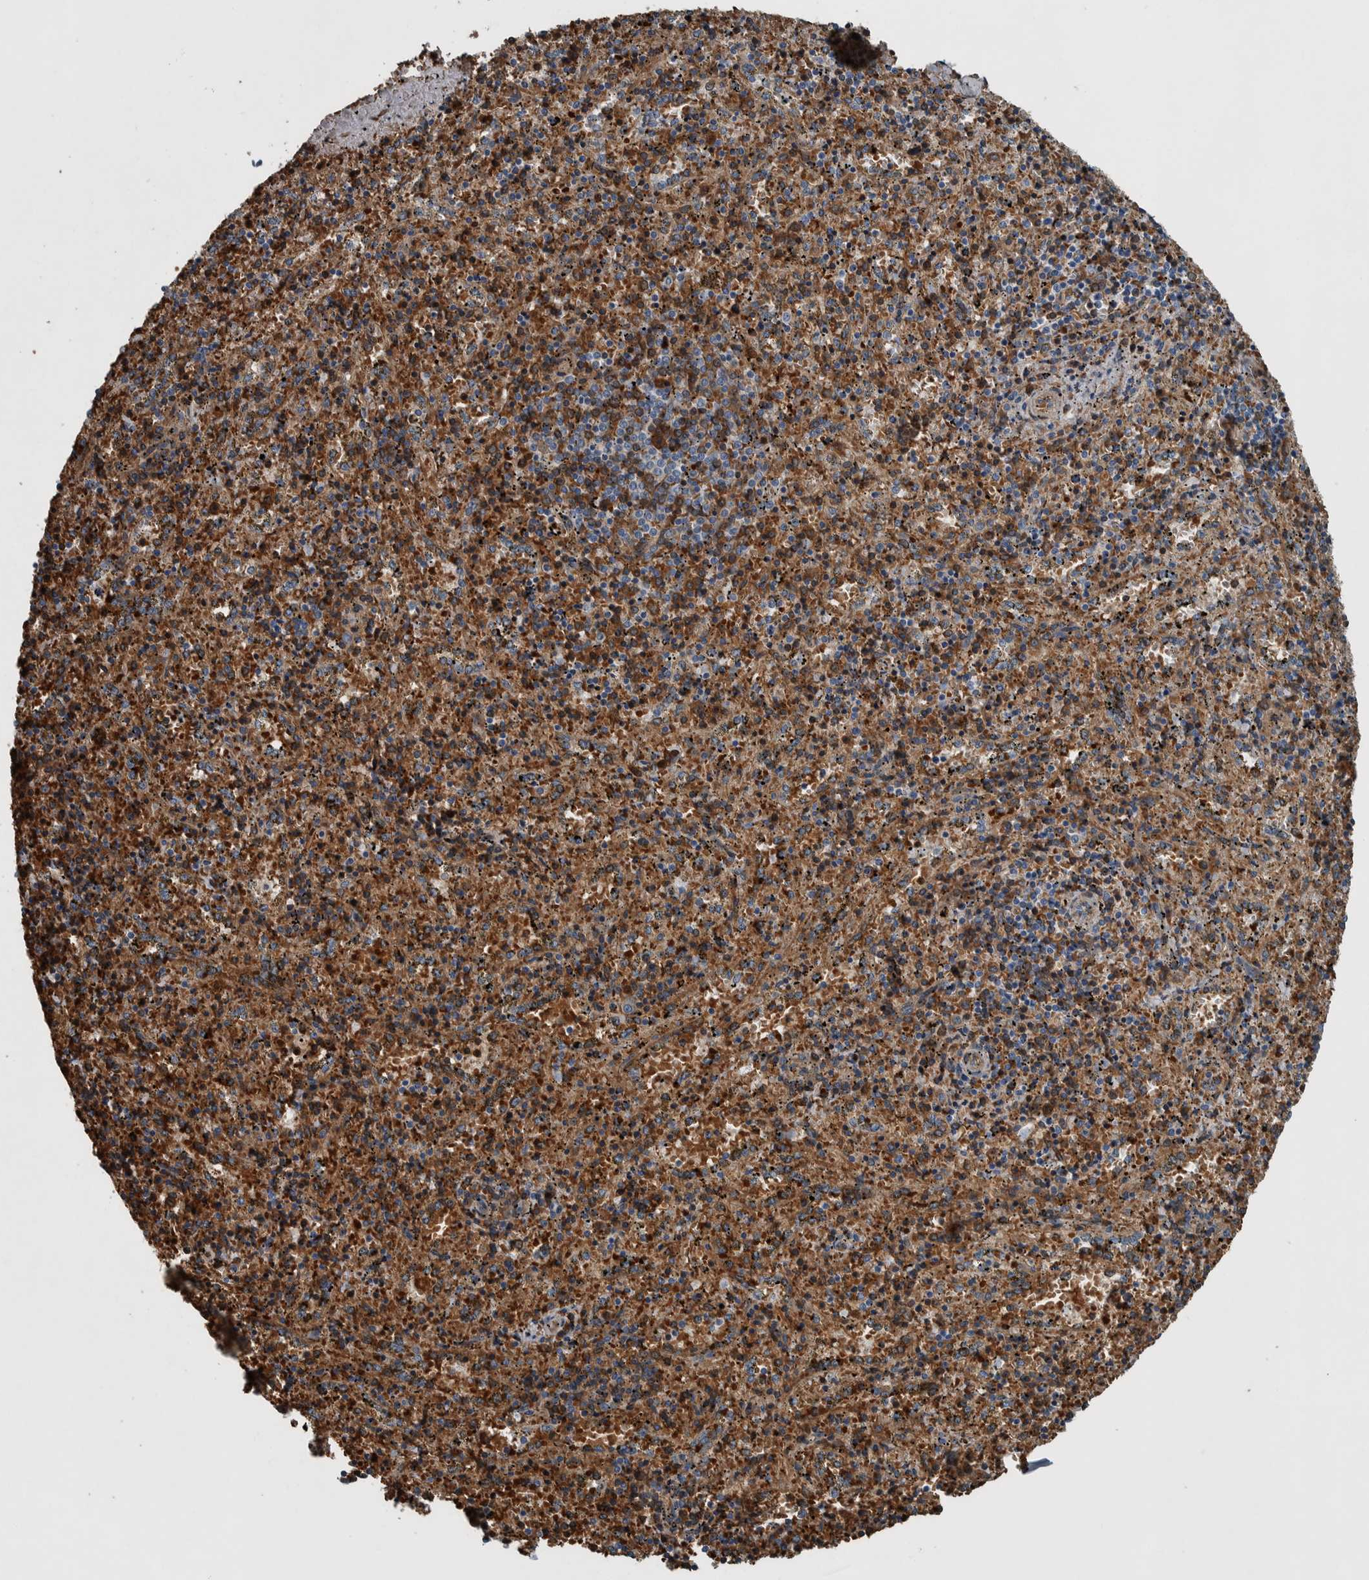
{"staining": {"intensity": "moderate", "quantity": "25%-75%", "location": "cytoplasmic/membranous"}, "tissue": "spleen", "cell_type": "Cells in red pulp", "image_type": "normal", "snomed": [{"axis": "morphology", "description": "Normal tissue, NOS"}, {"axis": "topography", "description": "Spleen"}], "caption": "Immunohistochemistry photomicrograph of benign spleen: human spleen stained using IHC shows medium levels of moderate protein expression localized specifically in the cytoplasmic/membranous of cells in red pulp, appearing as a cytoplasmic/membranous brown color.", "gene": "SERPINC1", "patient": {"sex": "male", "age": 11}}